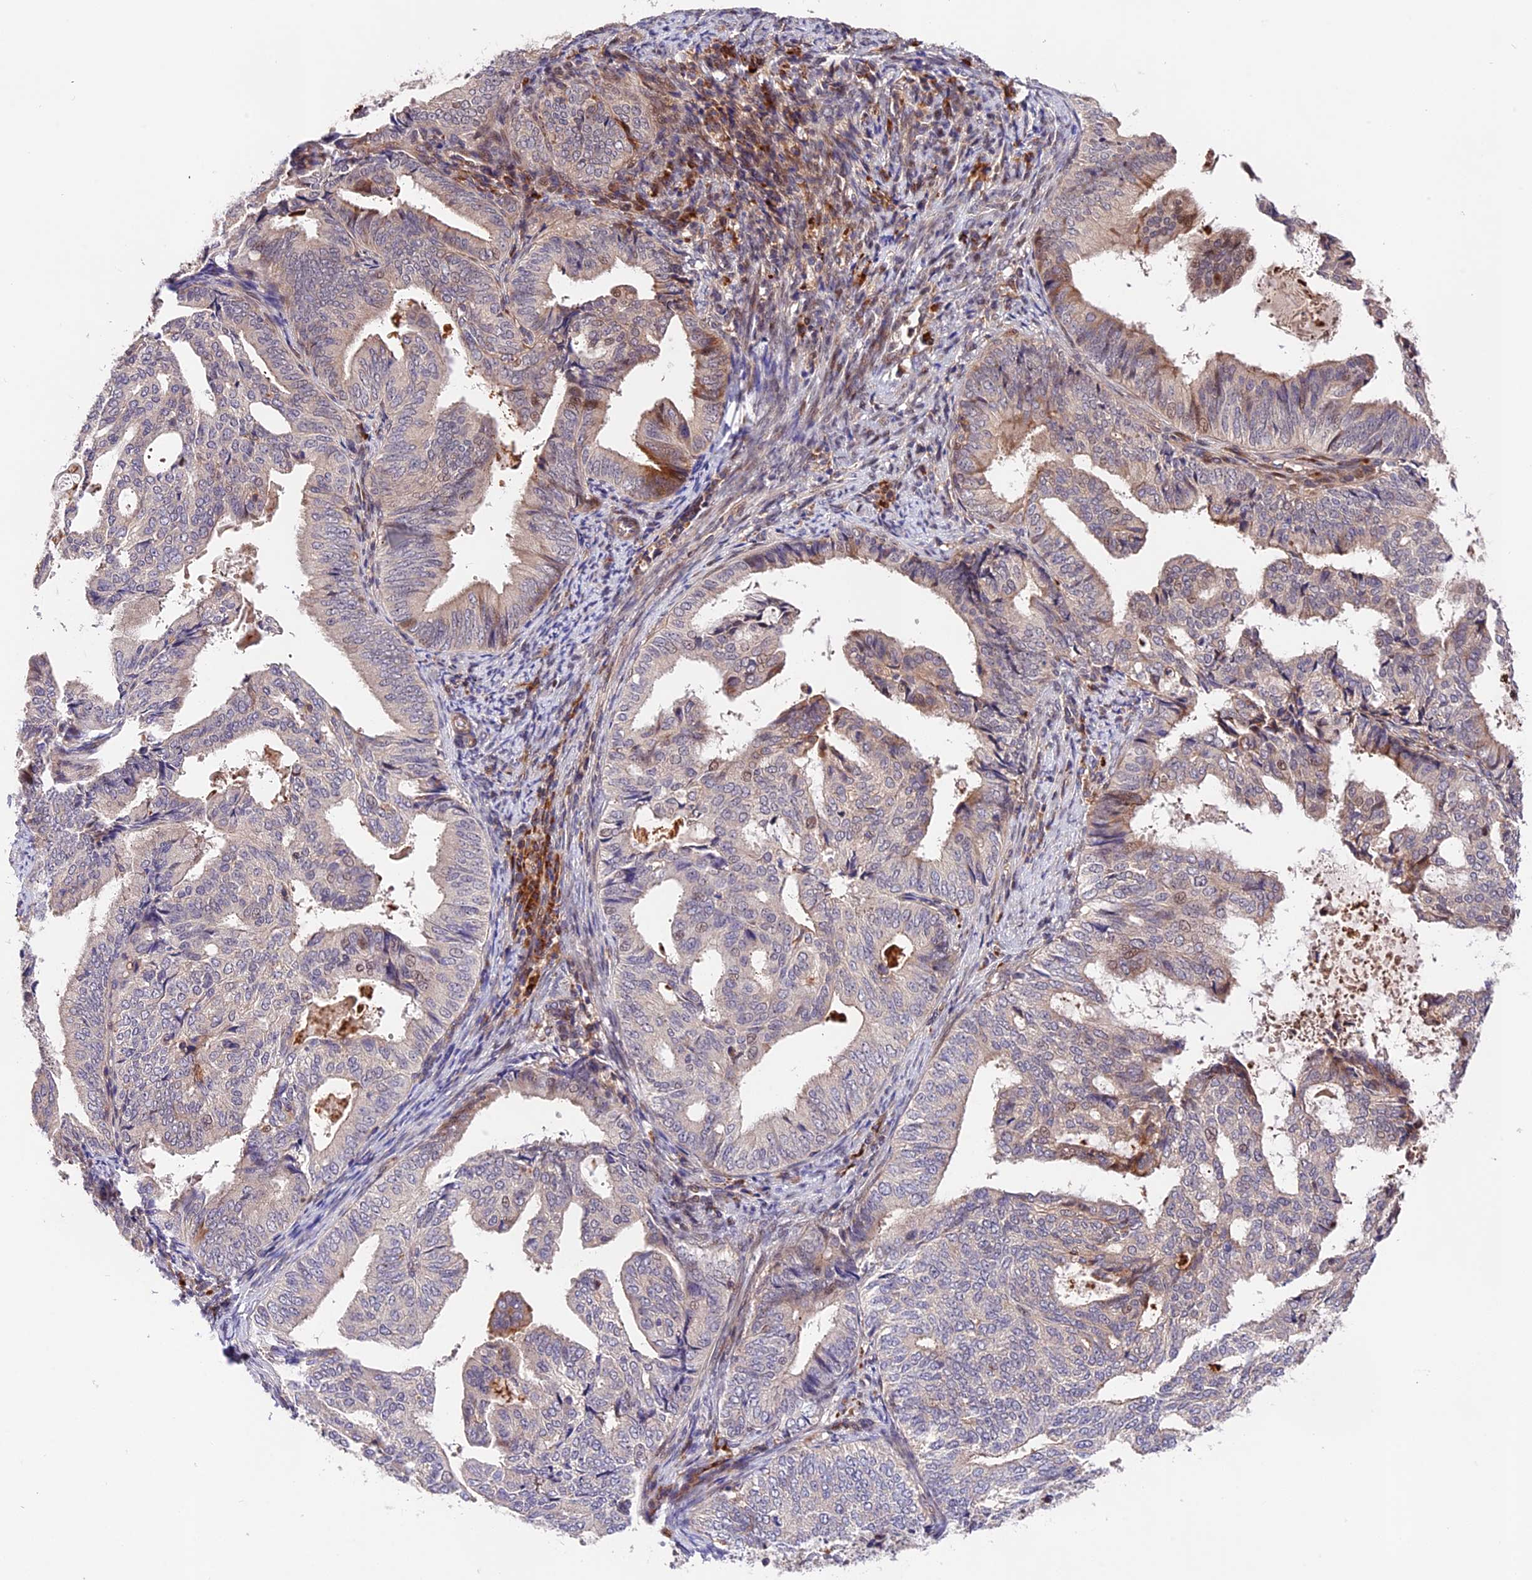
{"staining": {"intensity": "moderate", "quantity": "<25%", "location": "cytoplasmic/membranous,nuclear"}, "tissue": "endometrial cancer", "cell_type": "Tumor cells", "image_type": "cancer", "snomed": [{"axis": "morphology", "description": "Adenocarcinoma, NOS"}, {"axis": "topography", "description": "Endometrium"}], "caption": "This photomicrograph exhibits immunohistochemistry staining of endometrial cancer, with low moderate cytoplasmic/membranous and nuclear staining in approximately <25% of tumor cells.", "gene": "CACNA1H", "patient": {"sex": "female", "age": 58}}